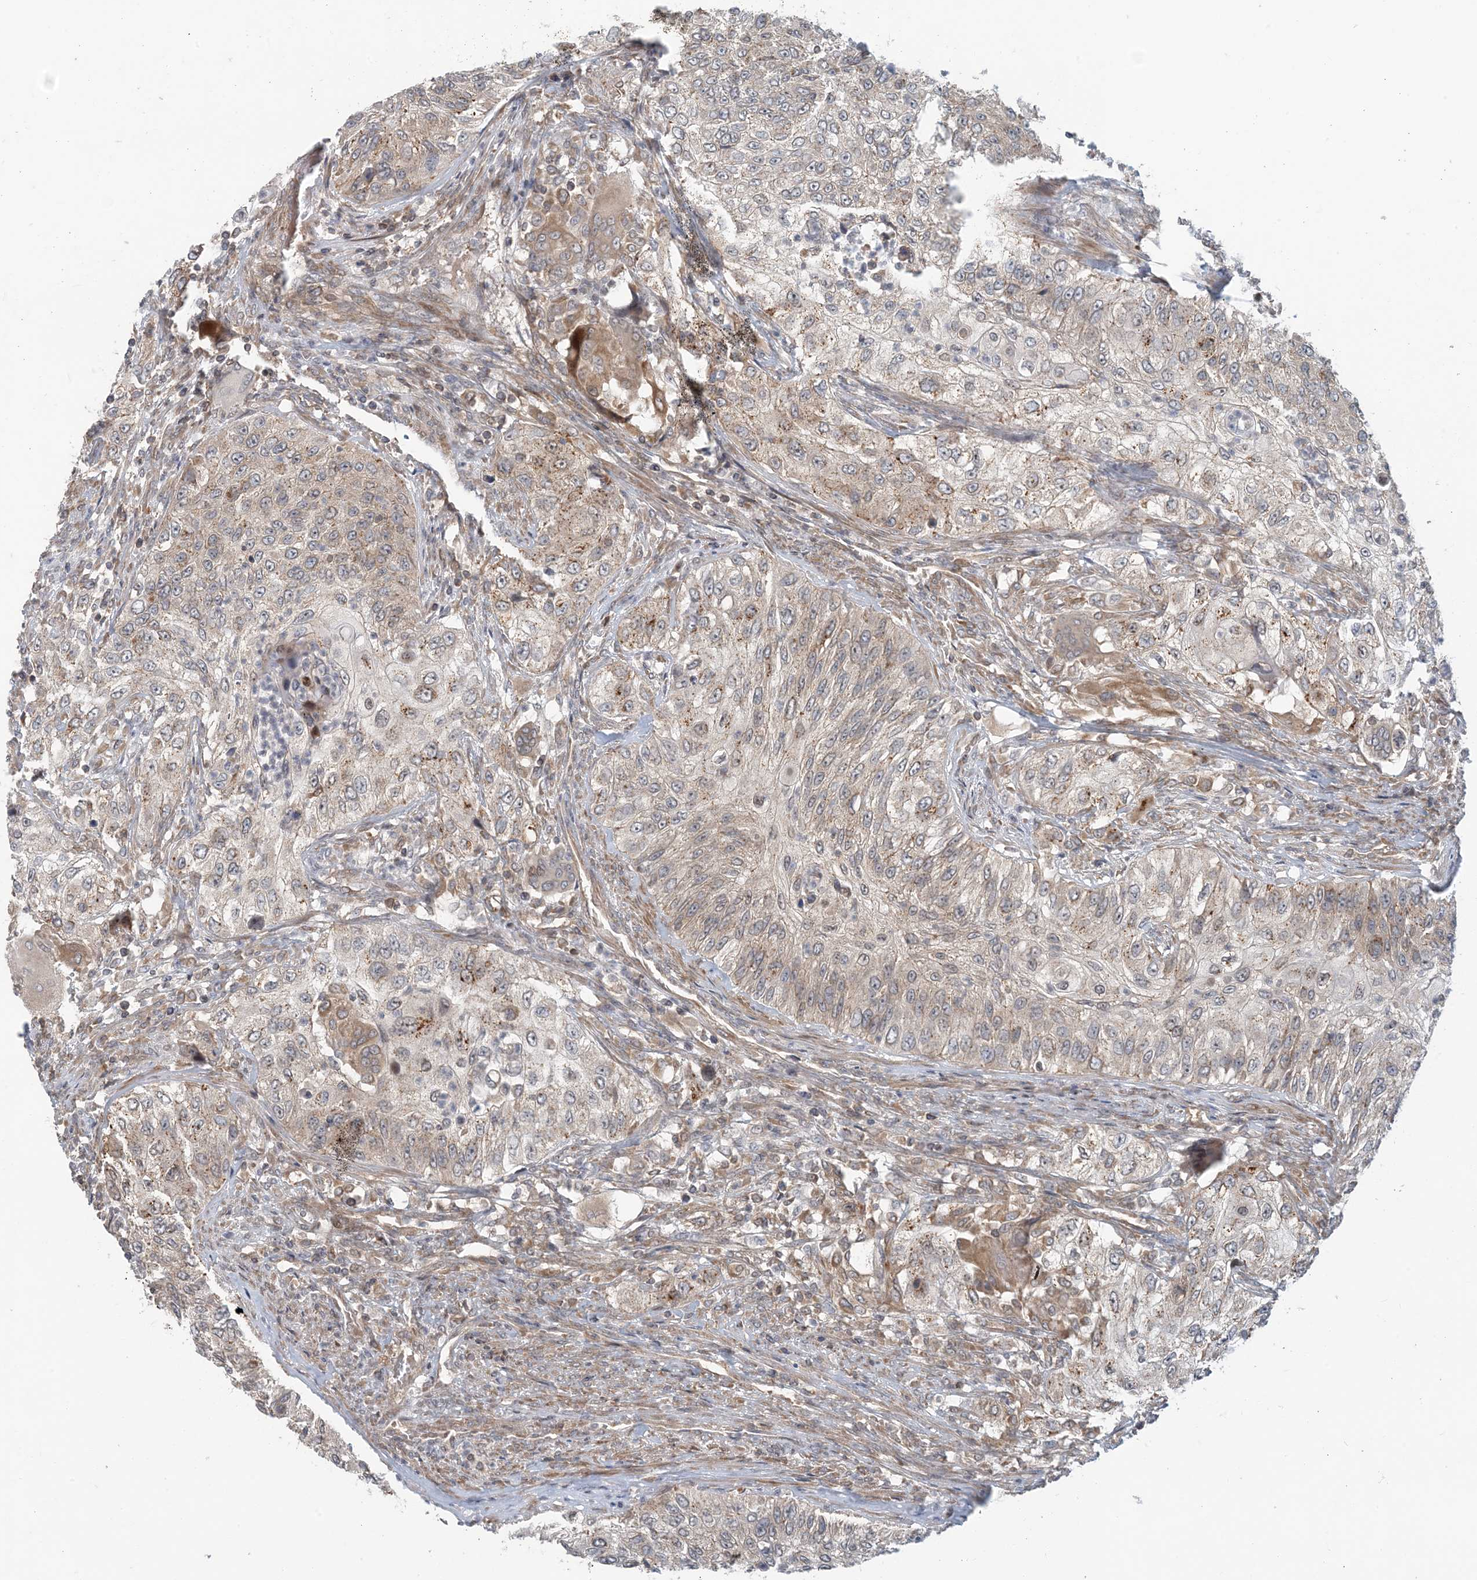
{"staining": {"intensity": "weak", "quantity": "<25%", "location": "cytoplasmic/membranous"}, "tissue": "urothelial cancer", "cell_type": "Tumor cells", "image_type": "cancer", "snomed": [{"axis": "morphology", "description": "Urothelial carcinoma, High grade"}, {"axis": "topography", "description": "Urinary bladder"}], "caption": "The image shows no staining of tumor cells in urothelial cancer.", "gene": "ATP13A2", "patient": {"sex": "female", "age": 60}}